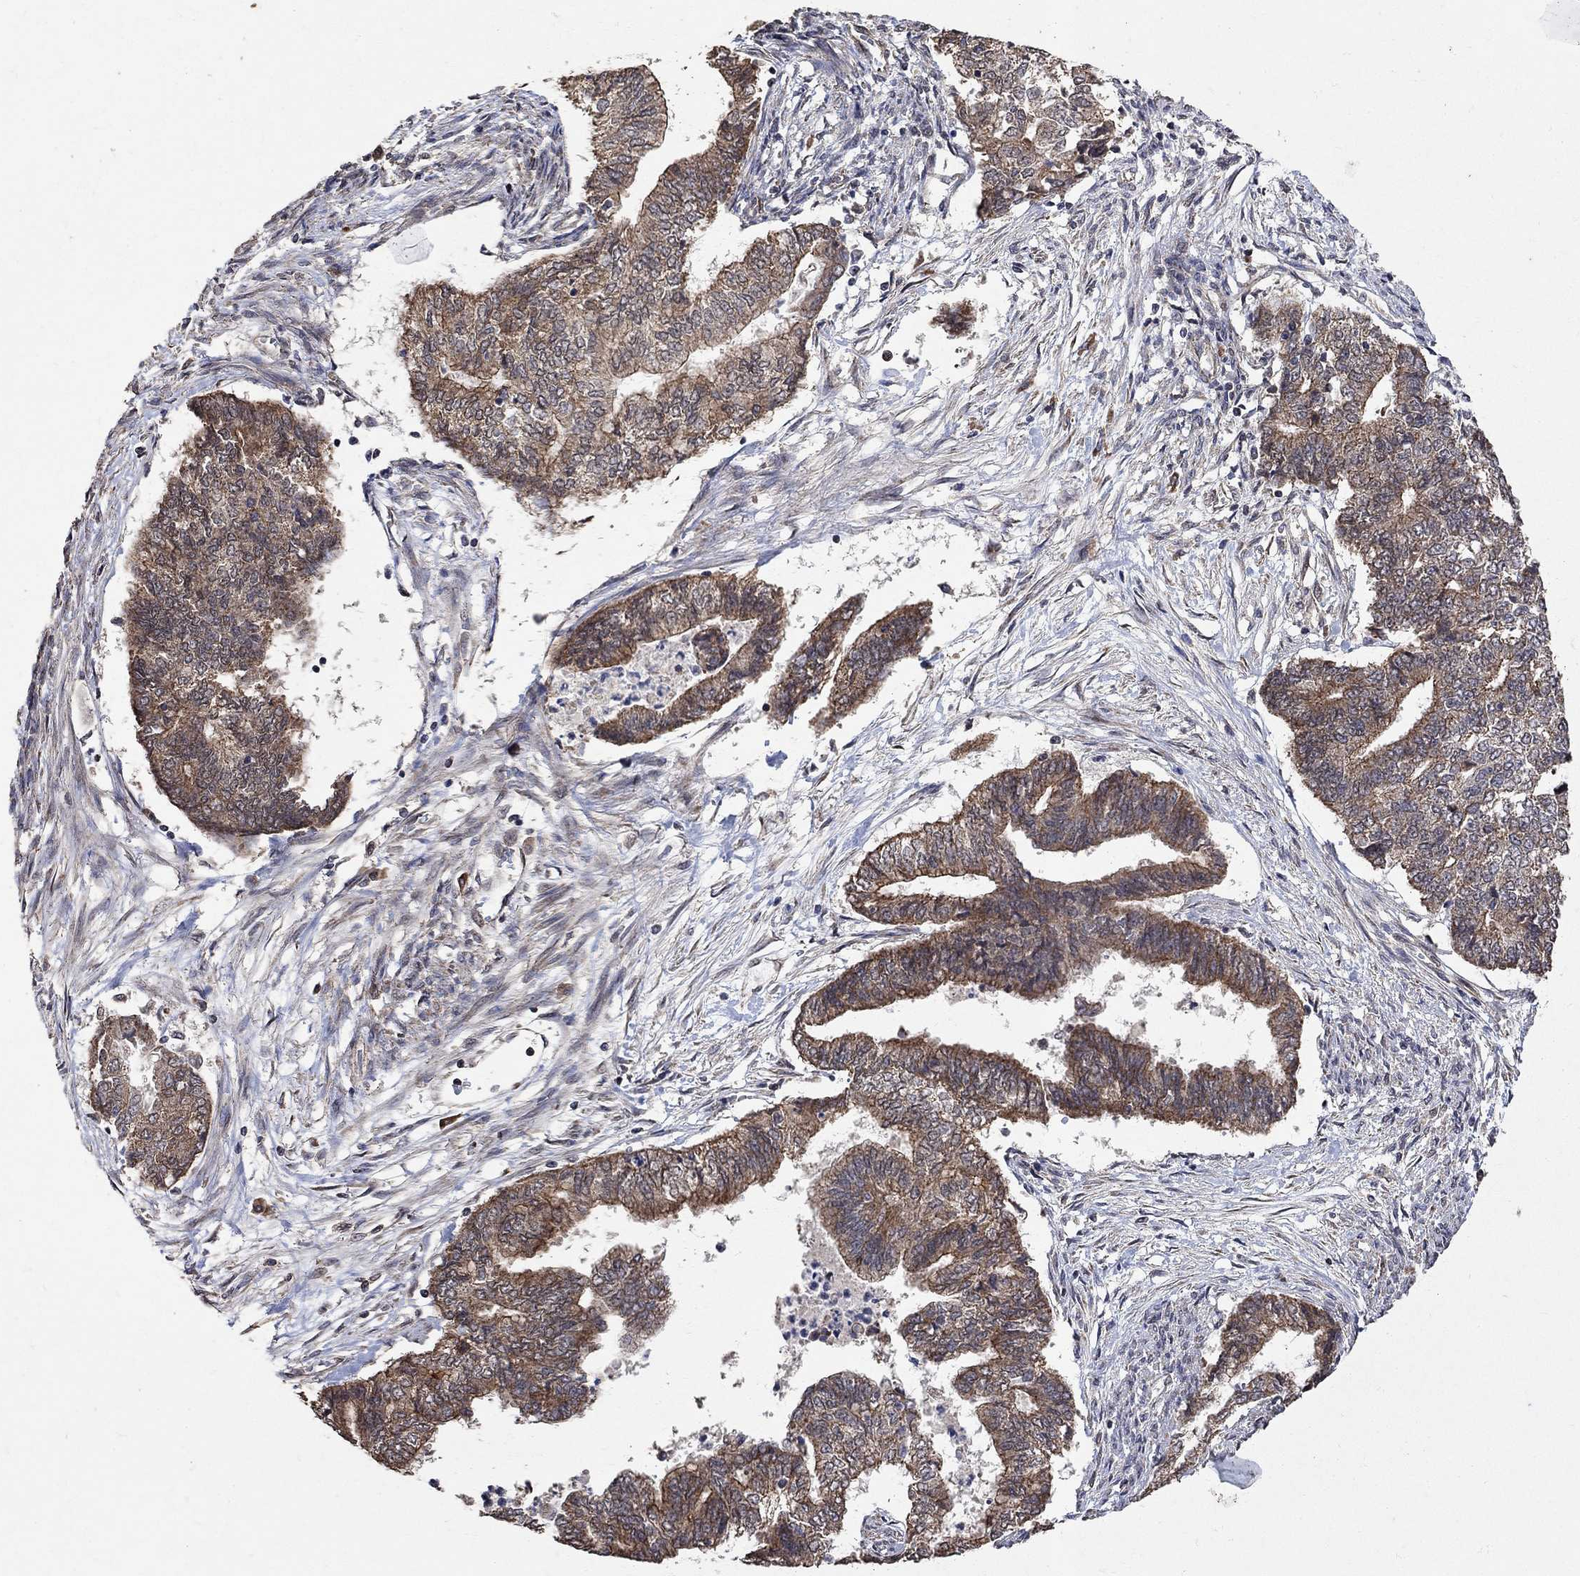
{"staining": {"intensity": "strong", "quantity": "25%-75%", "location": "cytoplasmic/membranous"}, "tissue": "endometrial cancer", "cell_type": "Tumor cells", "image_type": "cancer", "snomed": [{"axis": "morphology", "description": "Adenocarcinoma, NOS"}, {"axis": "topography", "description": "Endometrium"}], "caption": "Endometrial cancer (adenocarcinoma) stained with a protein marker displays strong staining in tumor cells.", "gene": "ANKRA2", "patient": {"sex": "female", "age": 65}}